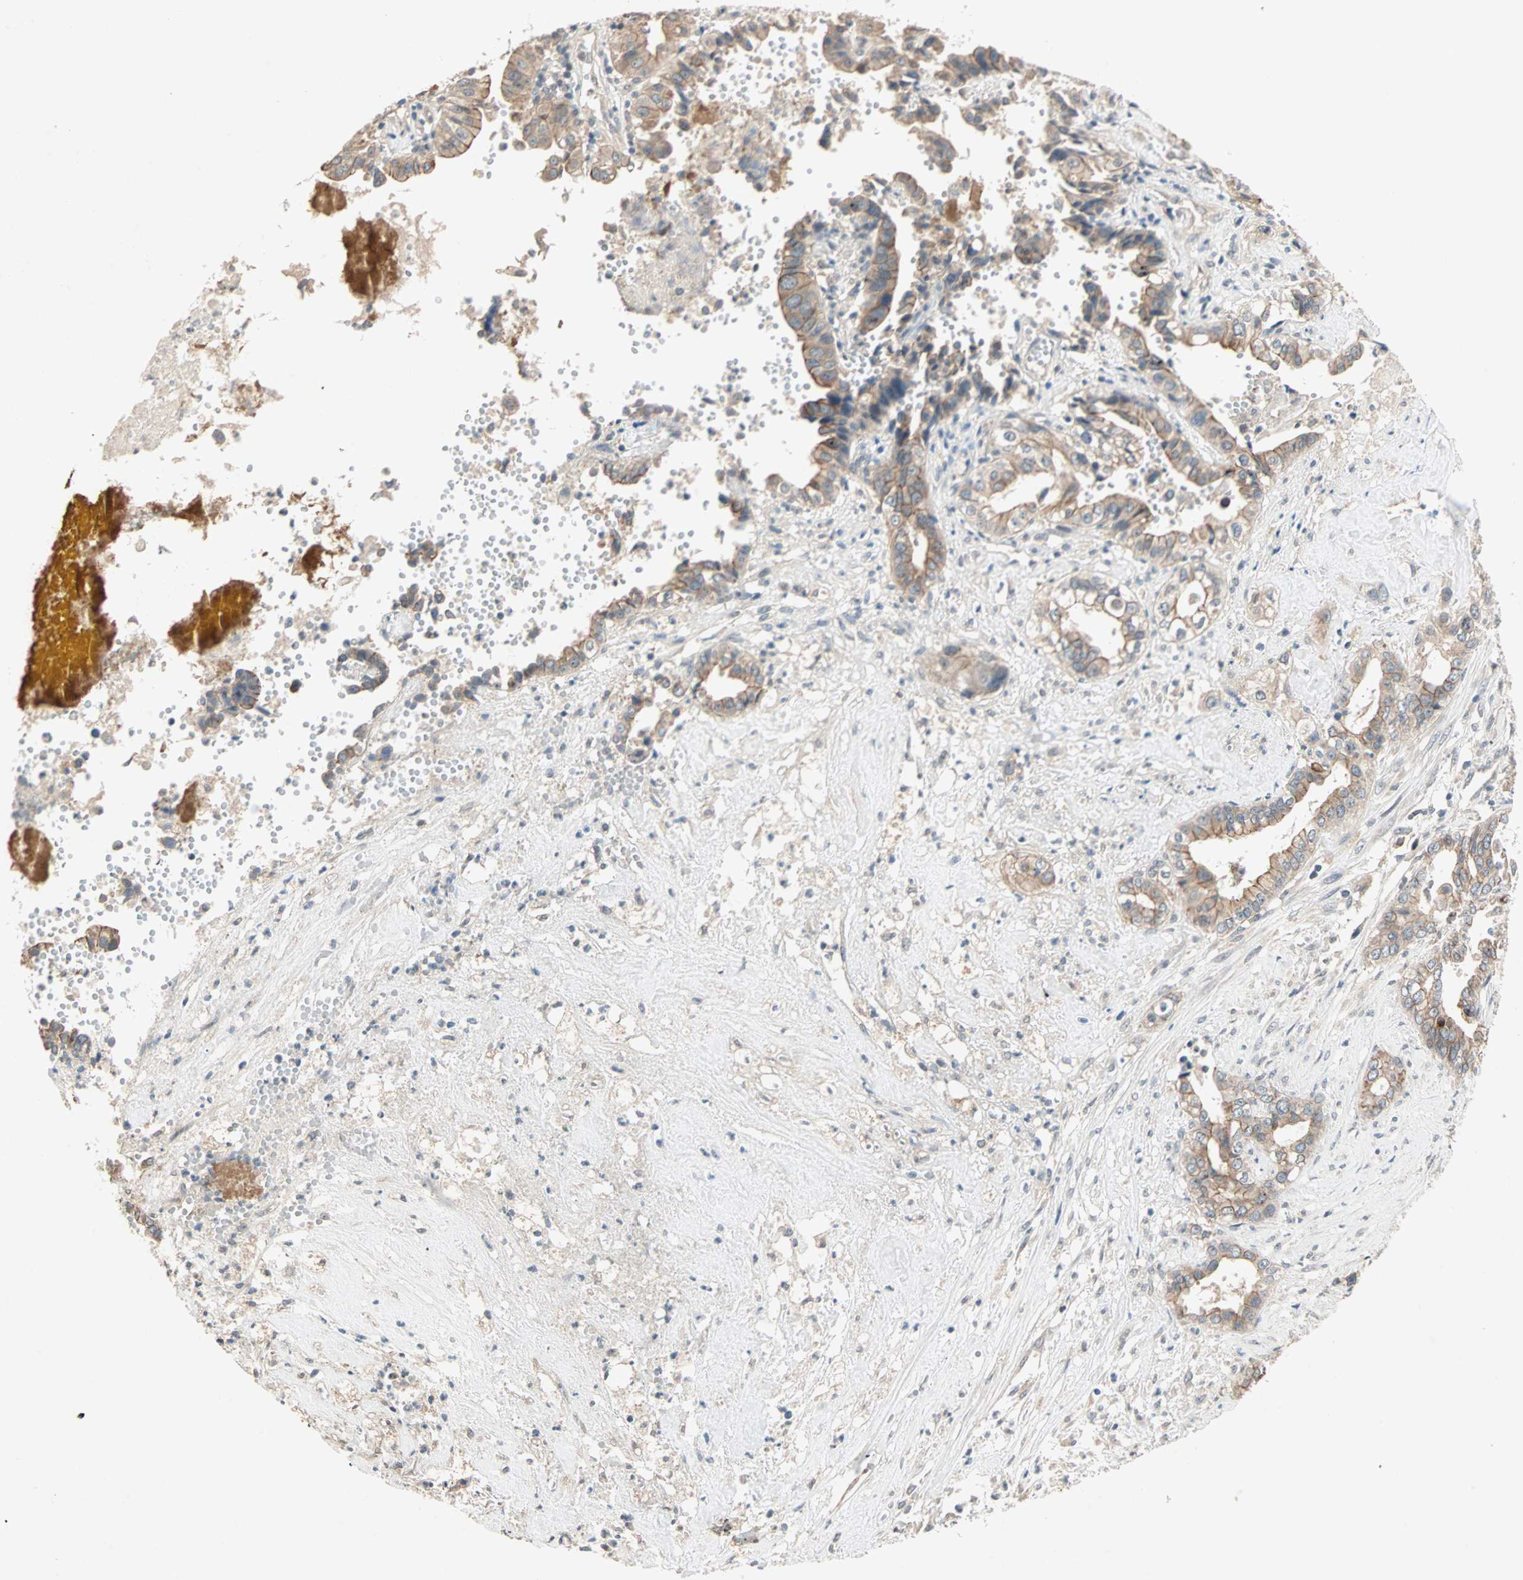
{"staining": {"intensity": "moderate", "quantity": ">75%", "location": "cytoplasmic/membranous"}, "tissue": "liver cancer", "cell_type": "Tumor cells", "image_type": "cancer", "snomed": [{"axis": "morphology", "description": "Cholangiocarcinoma"}, {"axis": "topography", "description": "Liver"}], "caption": "This image shows IHC staining of liver cancer (cholangiocarcinoma), with medium moderate cytoplasmic/membranous positivity in approximately >75% of tumor cells.", "gene": "TTF2", "patient": {"sex": "female", "age": 61}}